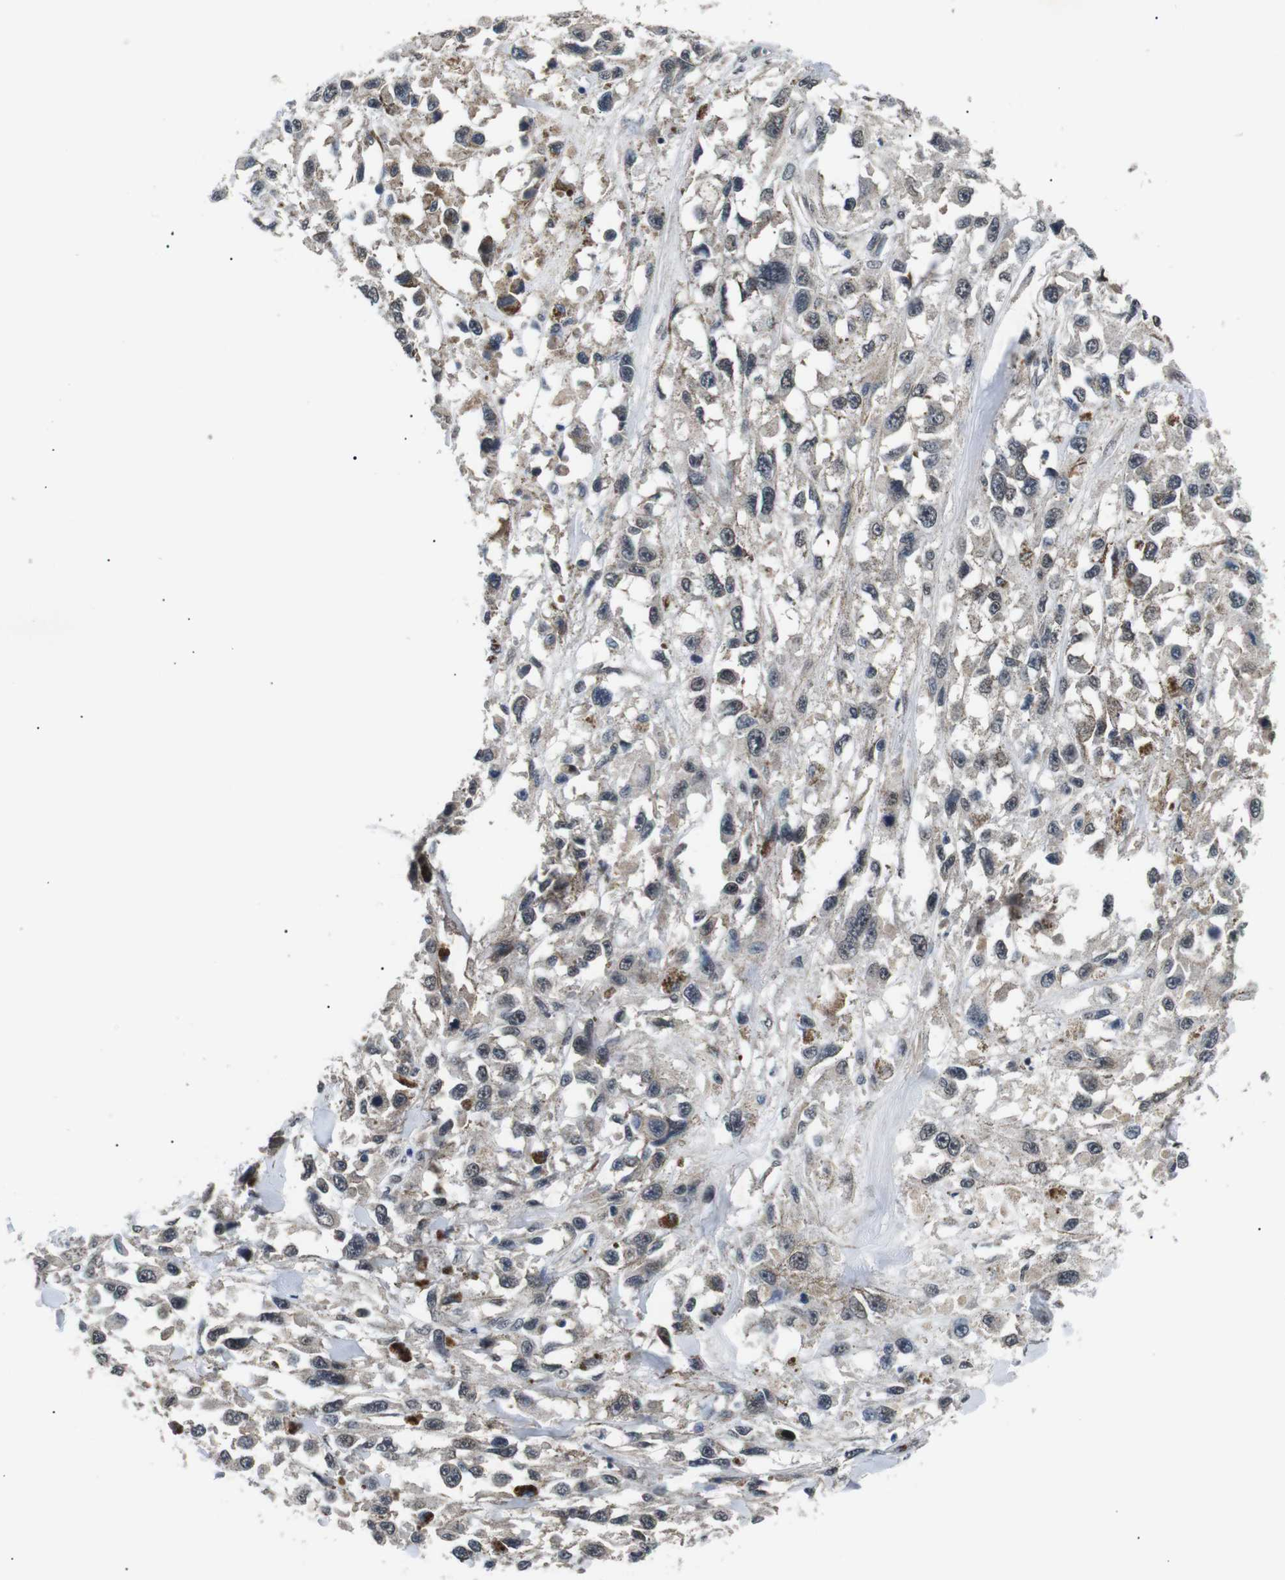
{"staining": {"intensity": "negative", "quantity": "none", "location": "none"}, "tissue": "melanoma", "cell_type": "Tumor cells", "image_type": "cancer", "snomed": [{"axis": "morphology", "description": "Malignant melanoma, Metastatic site"}, {"axis": "topography", "description": "Lymph node"}], "caption": "Immunohistochemistry histopathology image of neoplastic tissue: malignant melanoma (metastatic site) stained with DAB (3,3'-diaminobenzidine) exhibits no significant protein staining in tumor cells. The staining is performed using DAB brown chromogen with nuclei counter-stained in using hematoxylin.", "gene": "SKP1", "patient": {"sex": "male", "age": 59}}